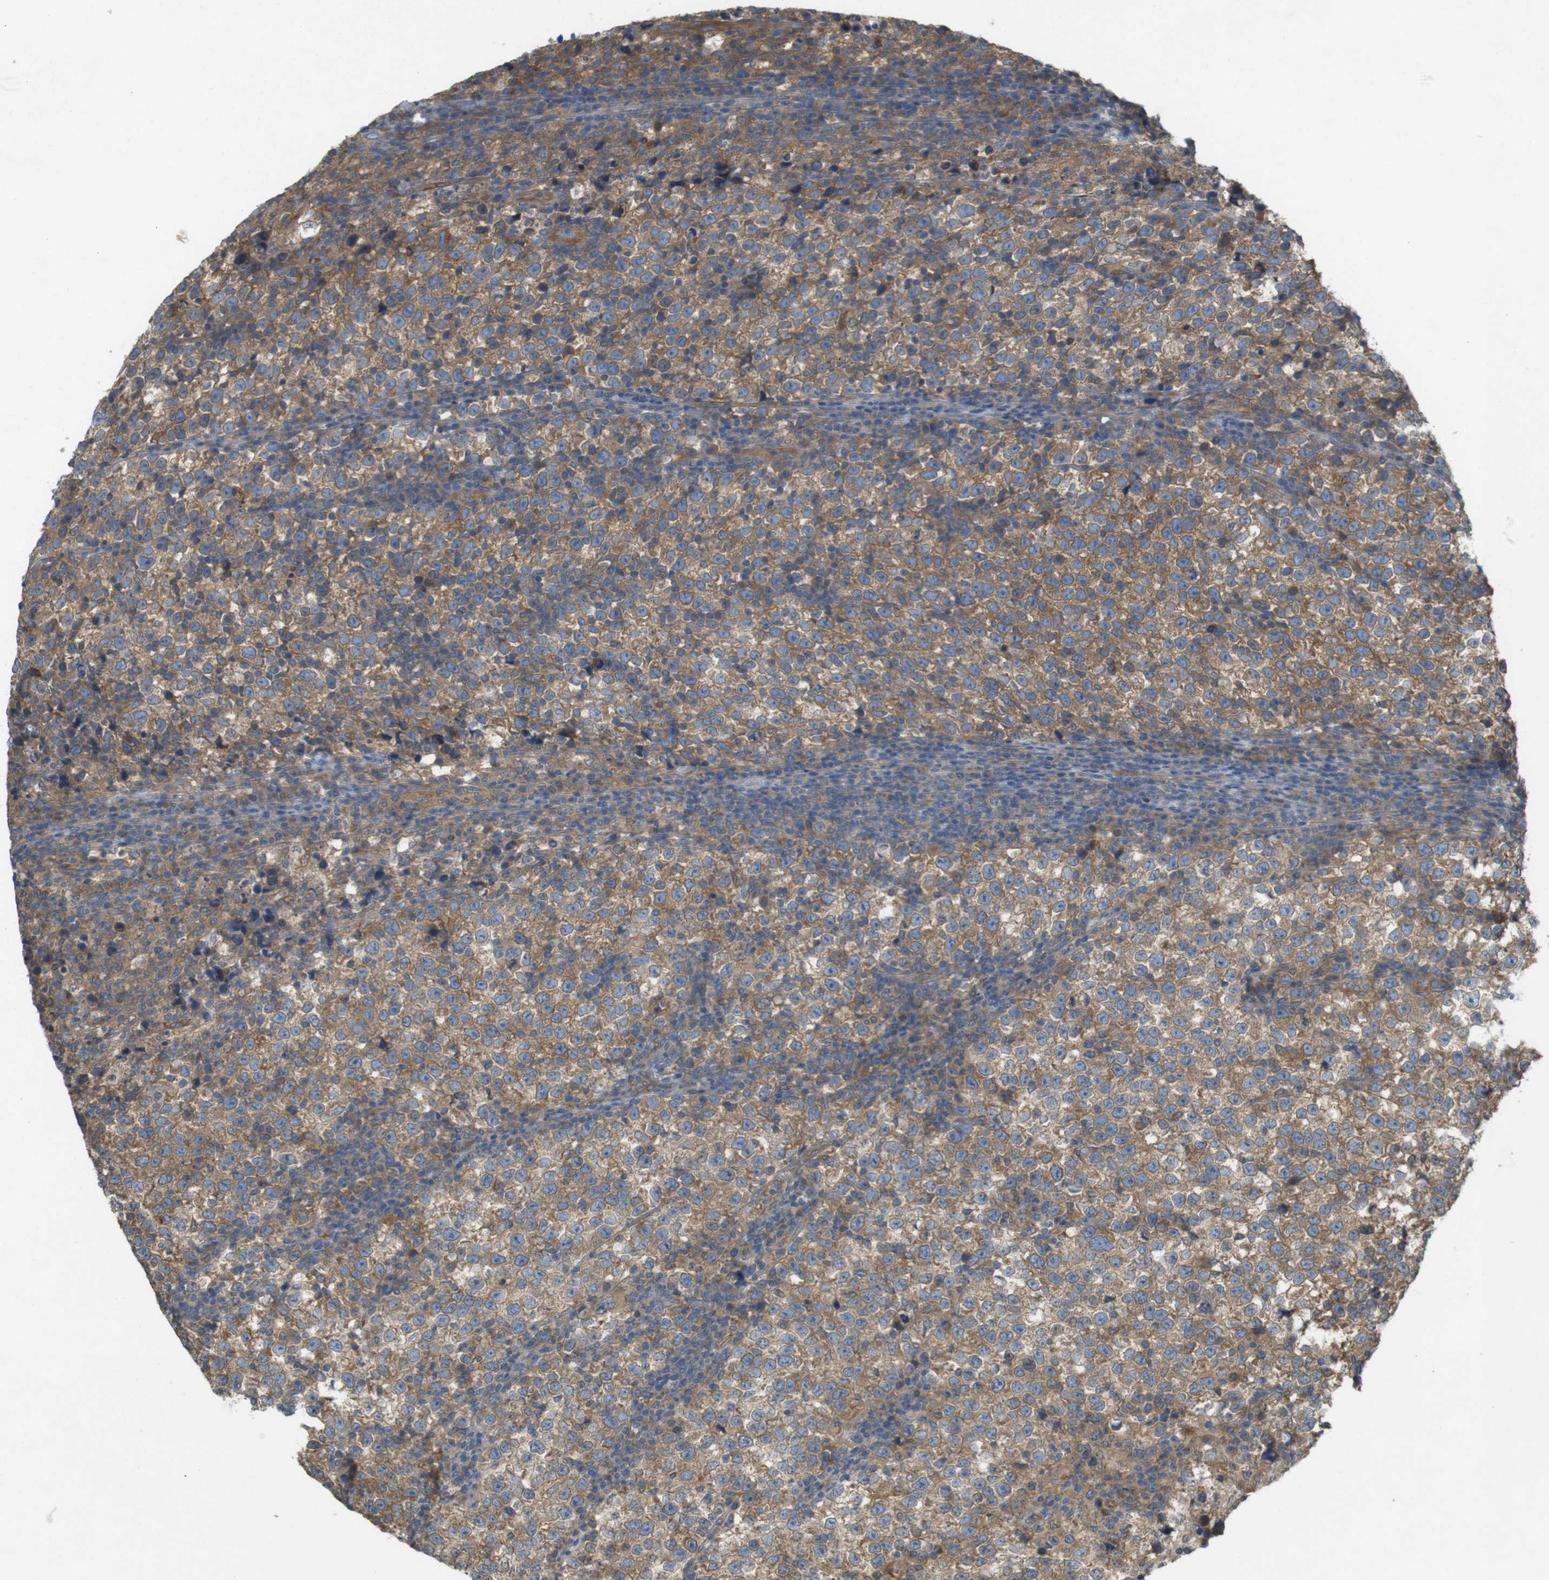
{"staining": {"intensity": "moderate", "quantity": ">75%", "location": "cytoplasmic/membranous"}, "tissue": "testis cancer", "cell_type": "Tumor cells", "image_type": "cancer", "snomed": [{"axis": "morphology", "description": "Normal tissue, NOS"}, {"axis": "morphology", "description": "Seminoma, NOS"}, {"axis": "topography", "description": "Testis"}], "caption": "Testis seminoma stained with DAB (3,3'-diaminobenzidine) IHC shows medium levels of moderate cytoplasmic/membranous positivity in approximately >75% of tumor cells.", "gene": "KIF5B", "patient": {"sex": "male", "age": 43}}